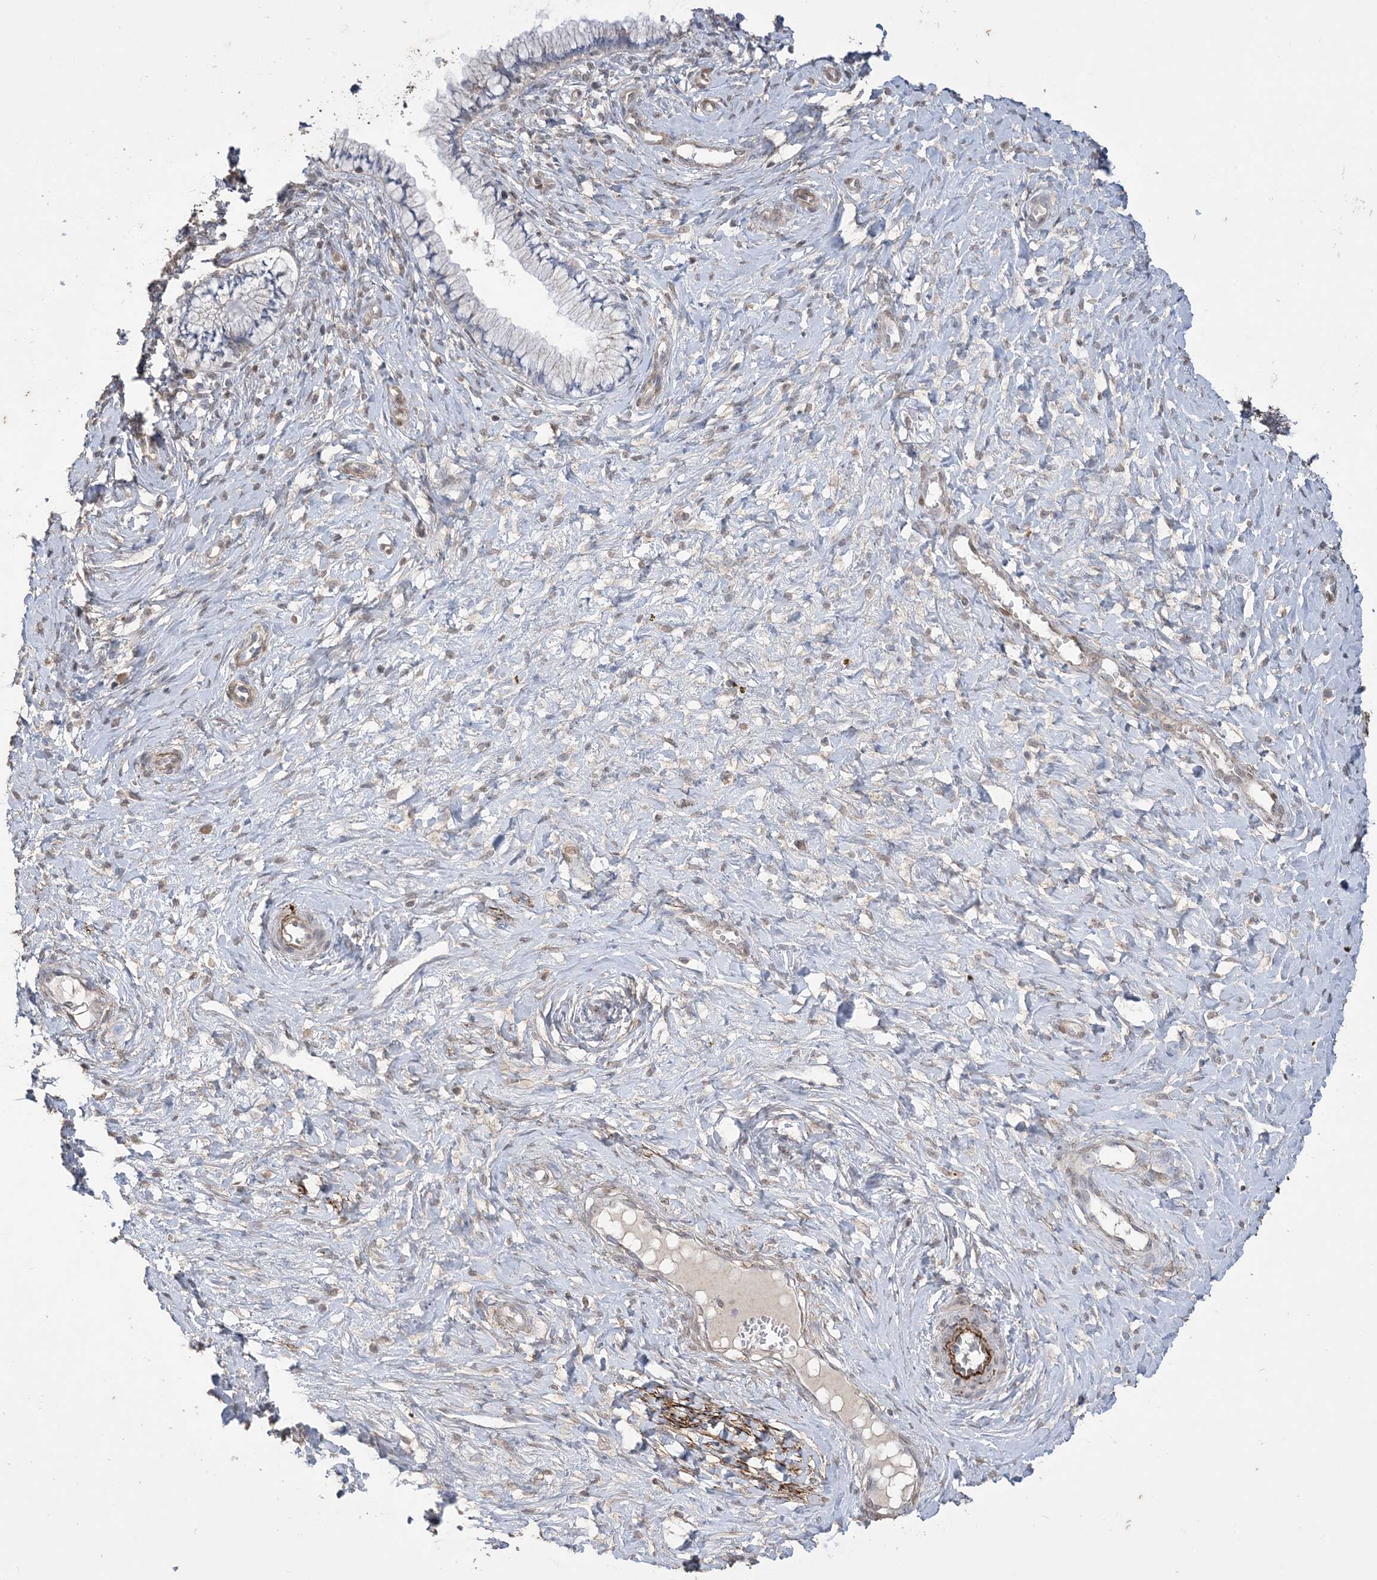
{"staining": {"intensity": "negative", "quantity": "none", "location": "none"}, "tissue": "cervix", "cell_type": "Glandular cells", "image_type": "normal", "snomed": [{"axis": "morphology", "description": "Normal tissue, NOS"}, {"axis": "topography", "description": "Cervix"}], "caption": "This is a micrograph of IHC staining of normal cervix, which shows no expression in glandular cells.", "gene": "XRN1", "patient": {"sex": "female", "age": 36}}